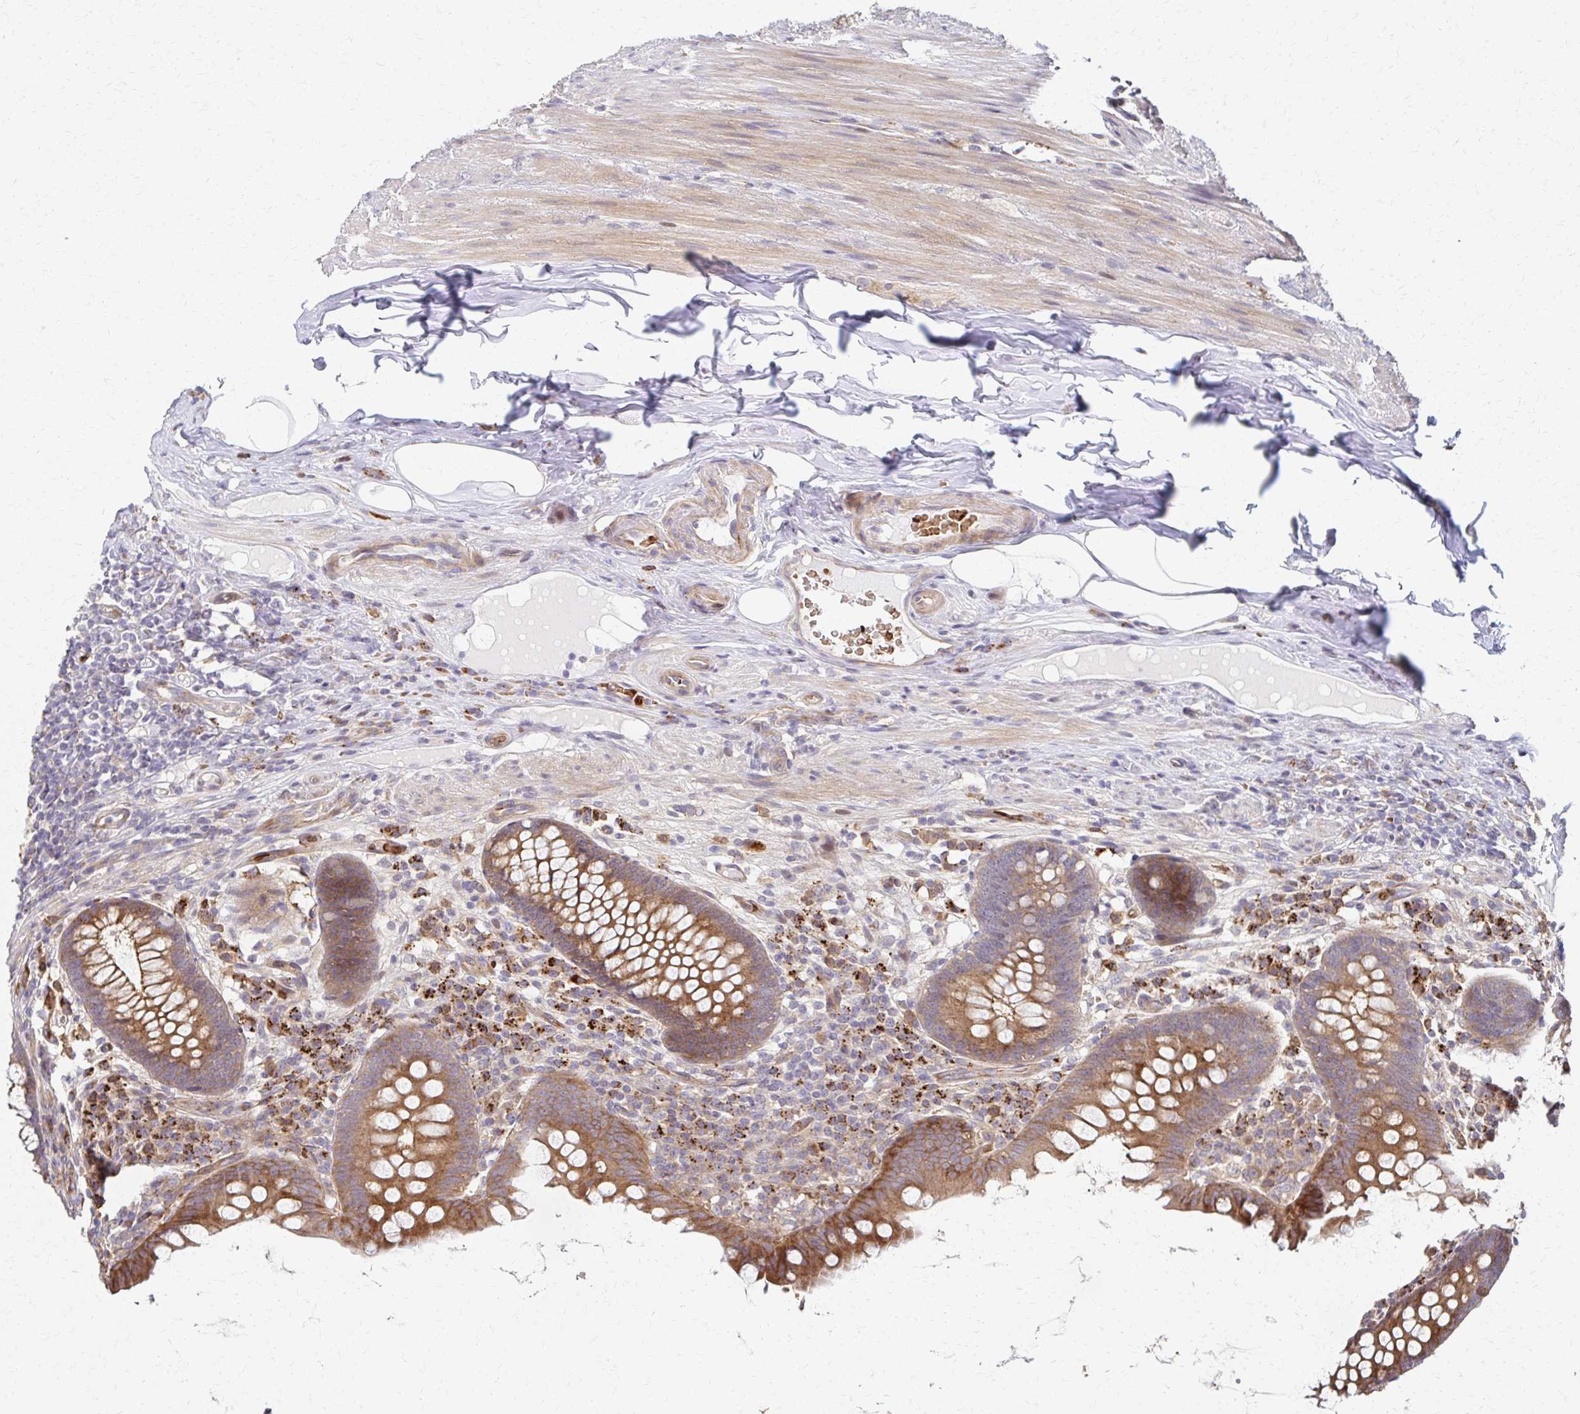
{"staining": {"intensity": "moderate", "quantity": ">75%", "location": "cytoplasmic/membranous"}, "tissue": "appendix", "cell_type": "Glandular cells", "image_type": "normal", "snomed": [{"axis": "morphology", "description": "Normal tissue, NOS"}, {"axis": "topography", "description": "Appendix"}], "caption": "Appendix stained with DAB immunohistochemistry (IHC) reveals medium levels of moderate cytoplasmic/membranous positivity in about >75% of glandular cells.", "gene": "SKA2", "patient": {"sex": "male", "age": 71}}